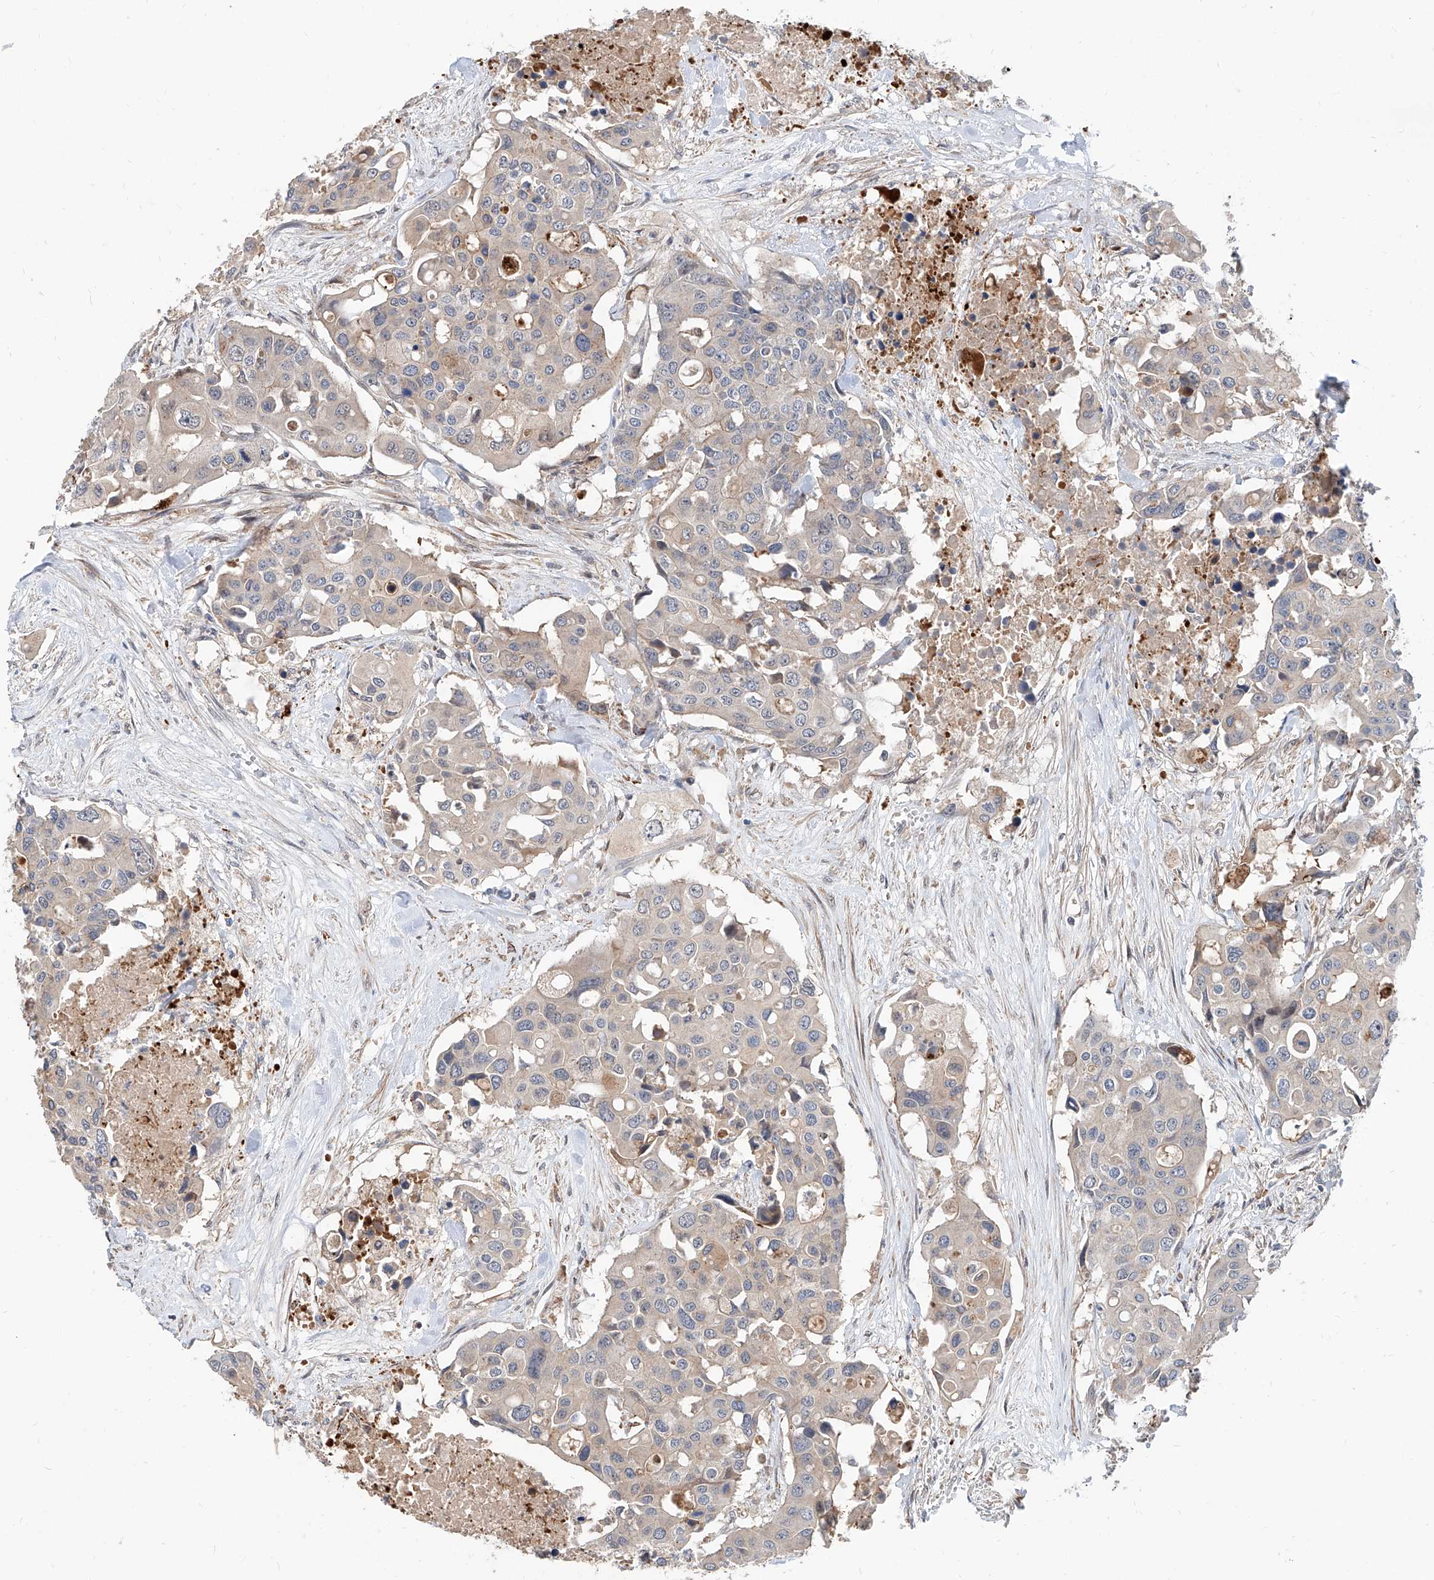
{"staining": {"intensity": "negative", "quantity": "none", "location": "none"}, "tissue": "colorectal cancer", "cell_type": "Tumor cells", "image_type": "cancer", "snomed": [{"axis": "morphology", "description": "Adenocarcinoma, NOS"}, {"axis": "topography", "description": "Colon"}], "caption": "Colorectal cancer was stained to show a protein in brown. There is no significant staining in tumor cells.", "gene": "MAGEE2", "patient": {"sex": "male", "age": 77}}